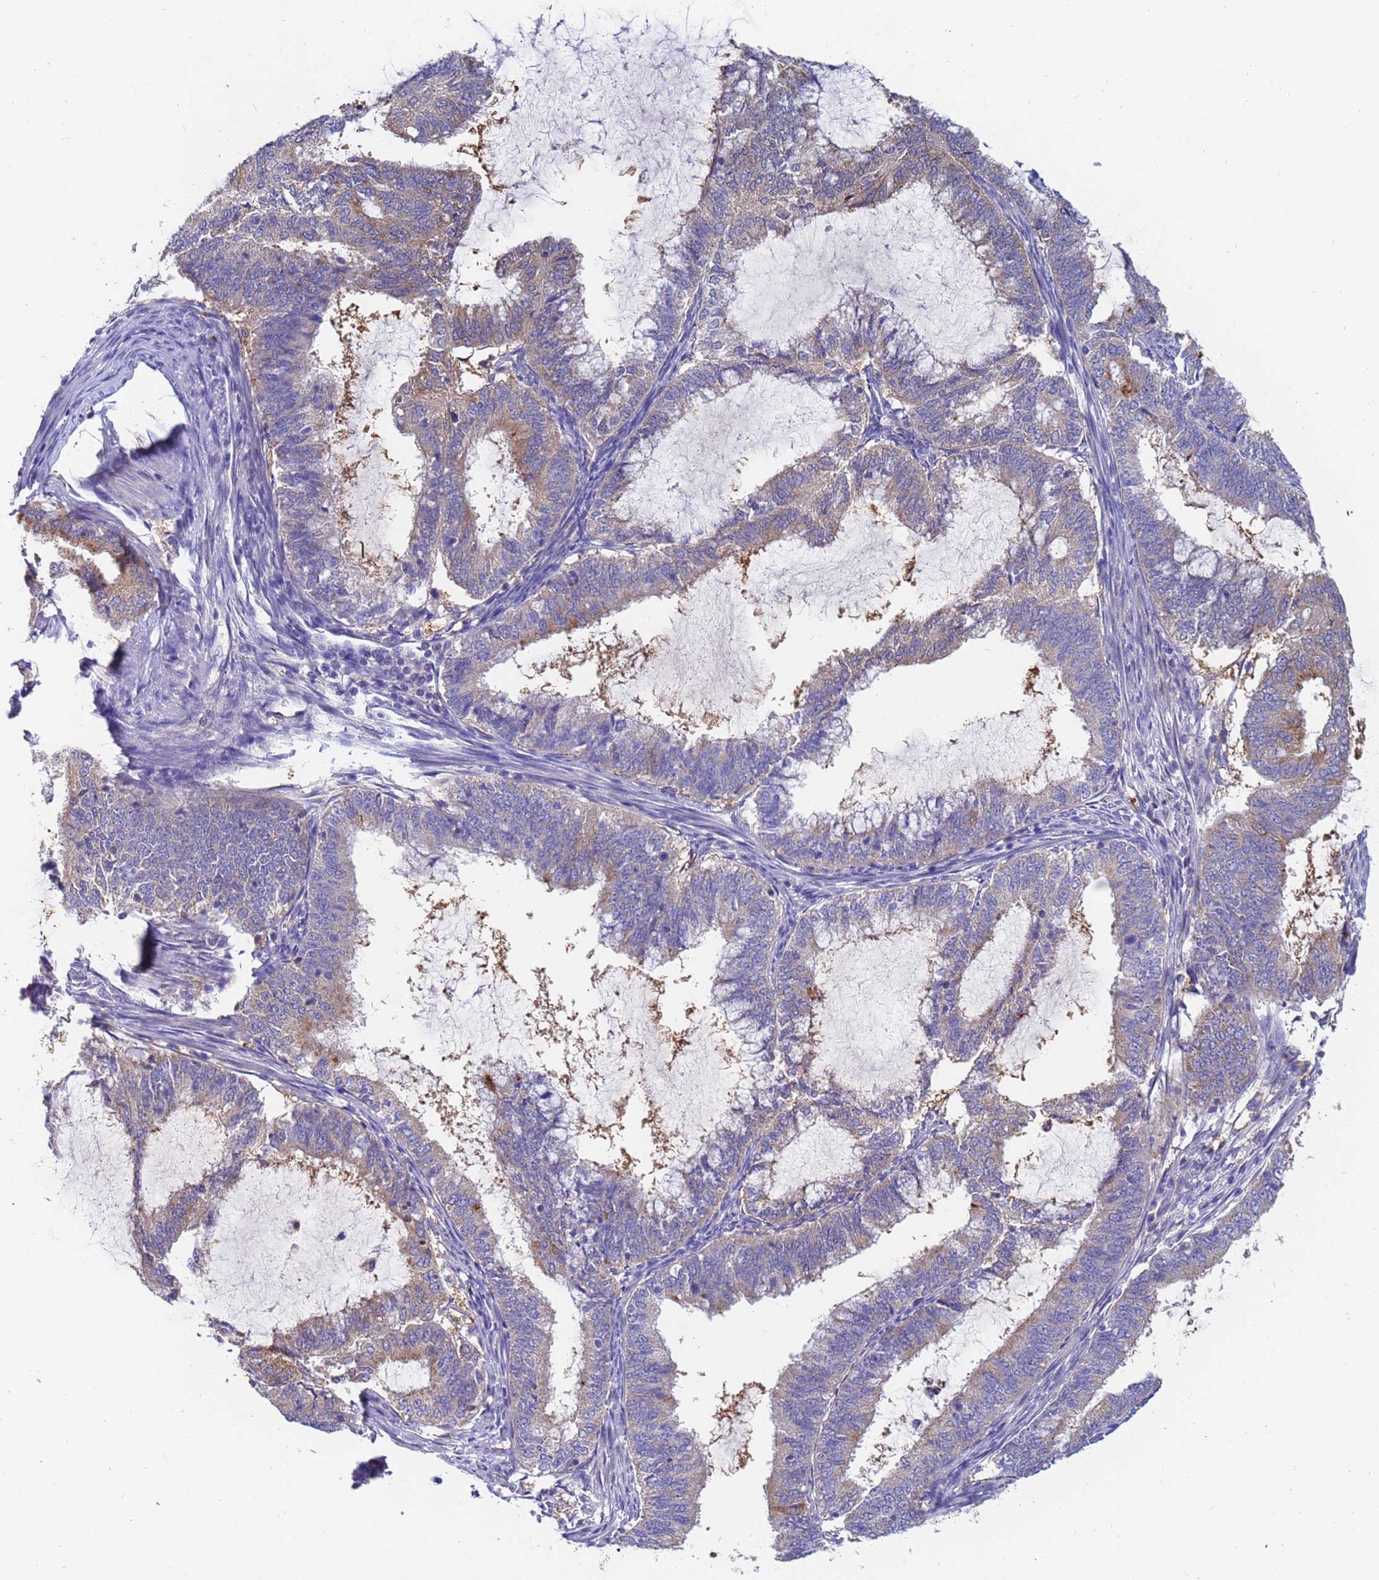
{"staining": {"intensity": "moderate", "quantity": "25%-75%", "location": "cytoplasmic/membranous"}, "tissue": "endometrial cancer", "cell_type": "Tumor cells", "image_type": "cancer", "snomed": [{"axis": "morphology", "description": "Adenocarcinoma, NOS"}, {"axis": "topography", "description": "Endometrium"}], "caption": "This is an image of immunohistochemistry staining of endometrial adenocarcinoma, which shows moderate staining in the cytoplasmic/membranous of tumor cells.", "gene": "TTLL11", "patient": {"sex": "female", "age": 51}}